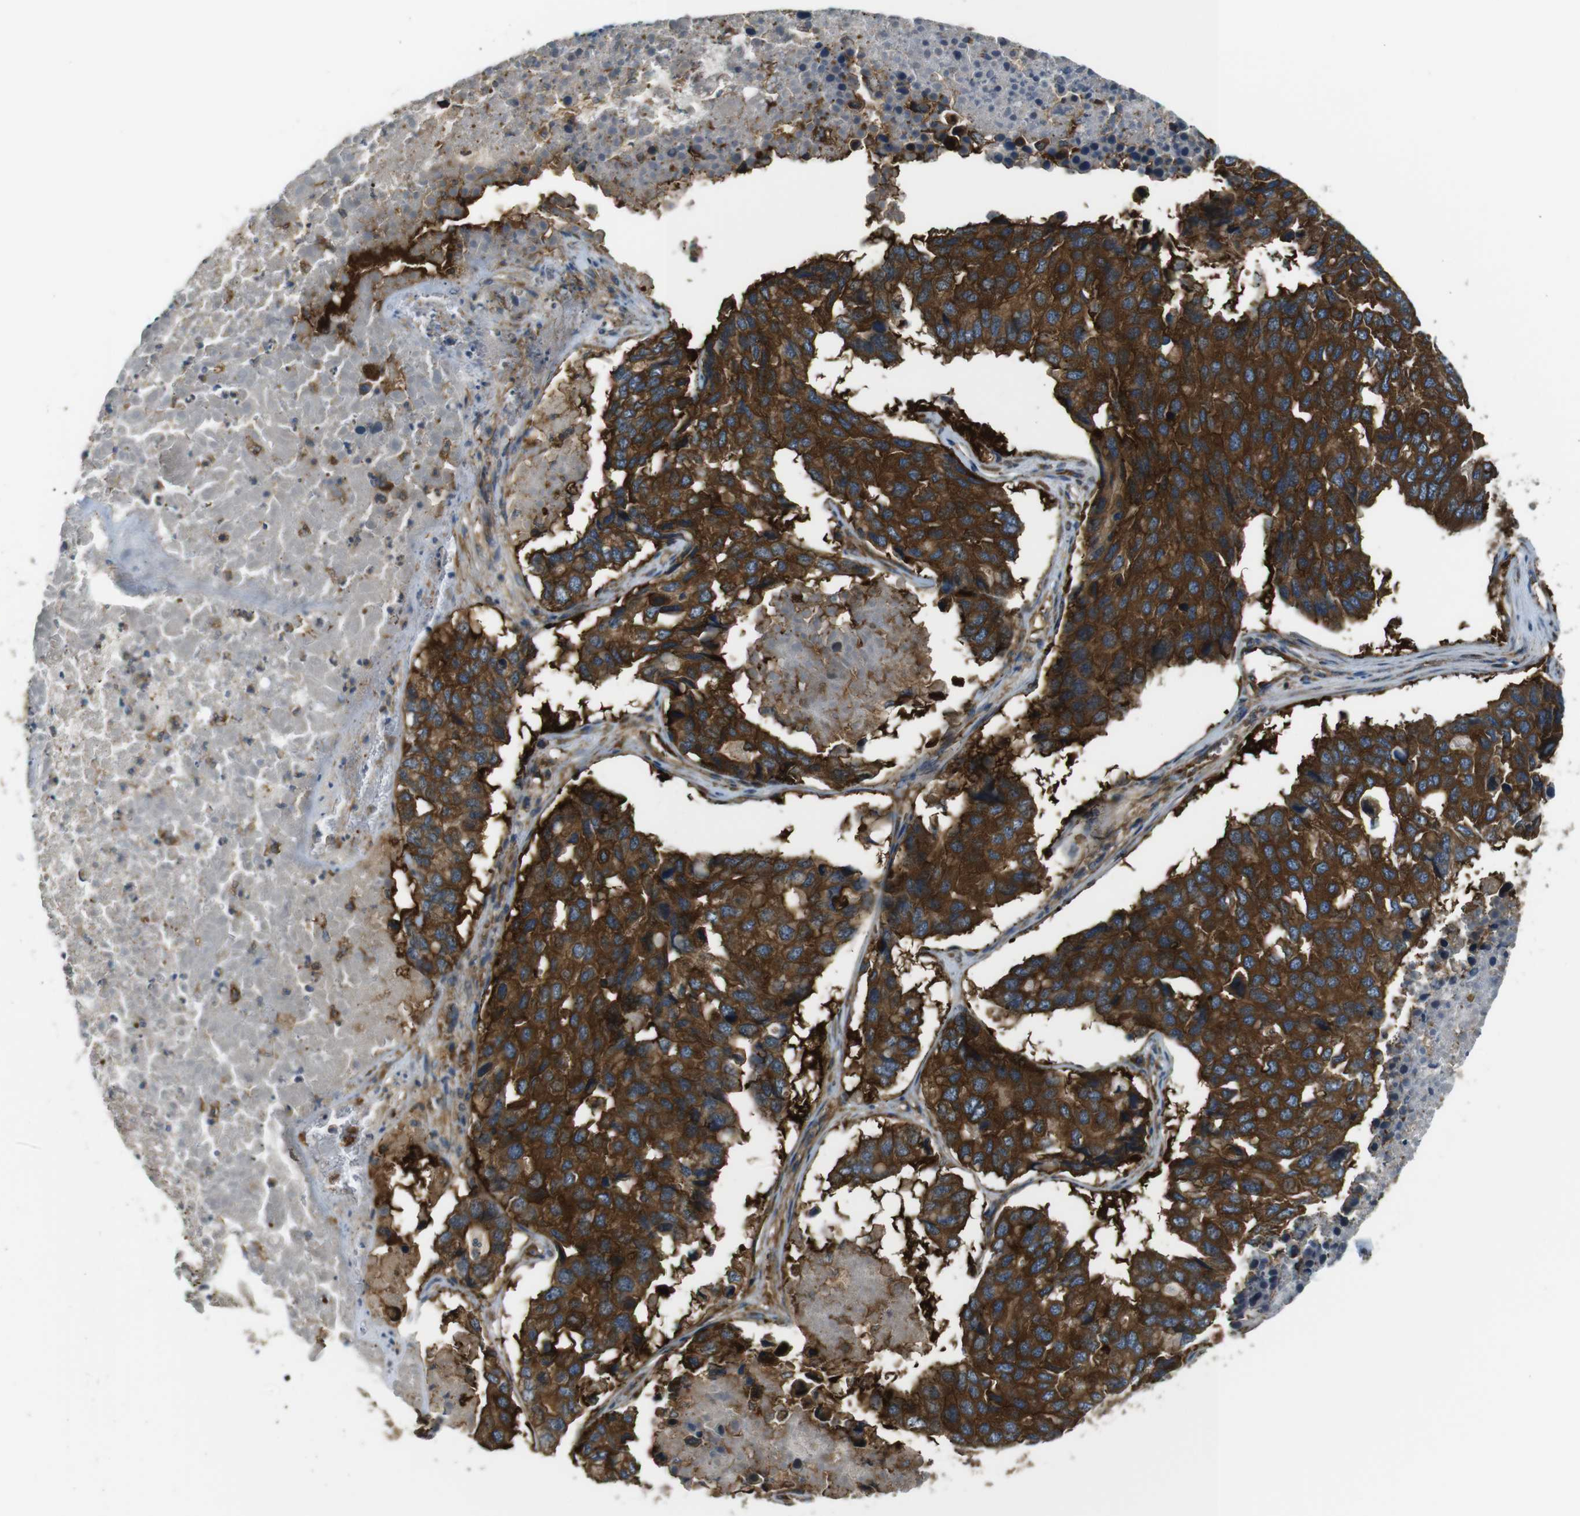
{"staining": {"intensity": "strong", "quantity": ">75%", "location": "cytoplasmic/membranous"}, "tissue": "pancreatic cancer", "cell_type": "Tumor cells", "image_type": "cancer", "snomed": [{"axis": "morphology", "description": "Adenocarcinoma, NOS"}, {"axis": "topography", "description": "Pancreas"}], "caption": "Strong cytoplasmic/membranous positivity is seen in approximately >75% of tumor cells in pancreatic cancer (adenocarcinoma). Immunohistochemistry (ihc) stains the protein in brown and the nuclei are stained blue.", "gene": "TSC1", "patient": {"sex": "male", "age": 50}}